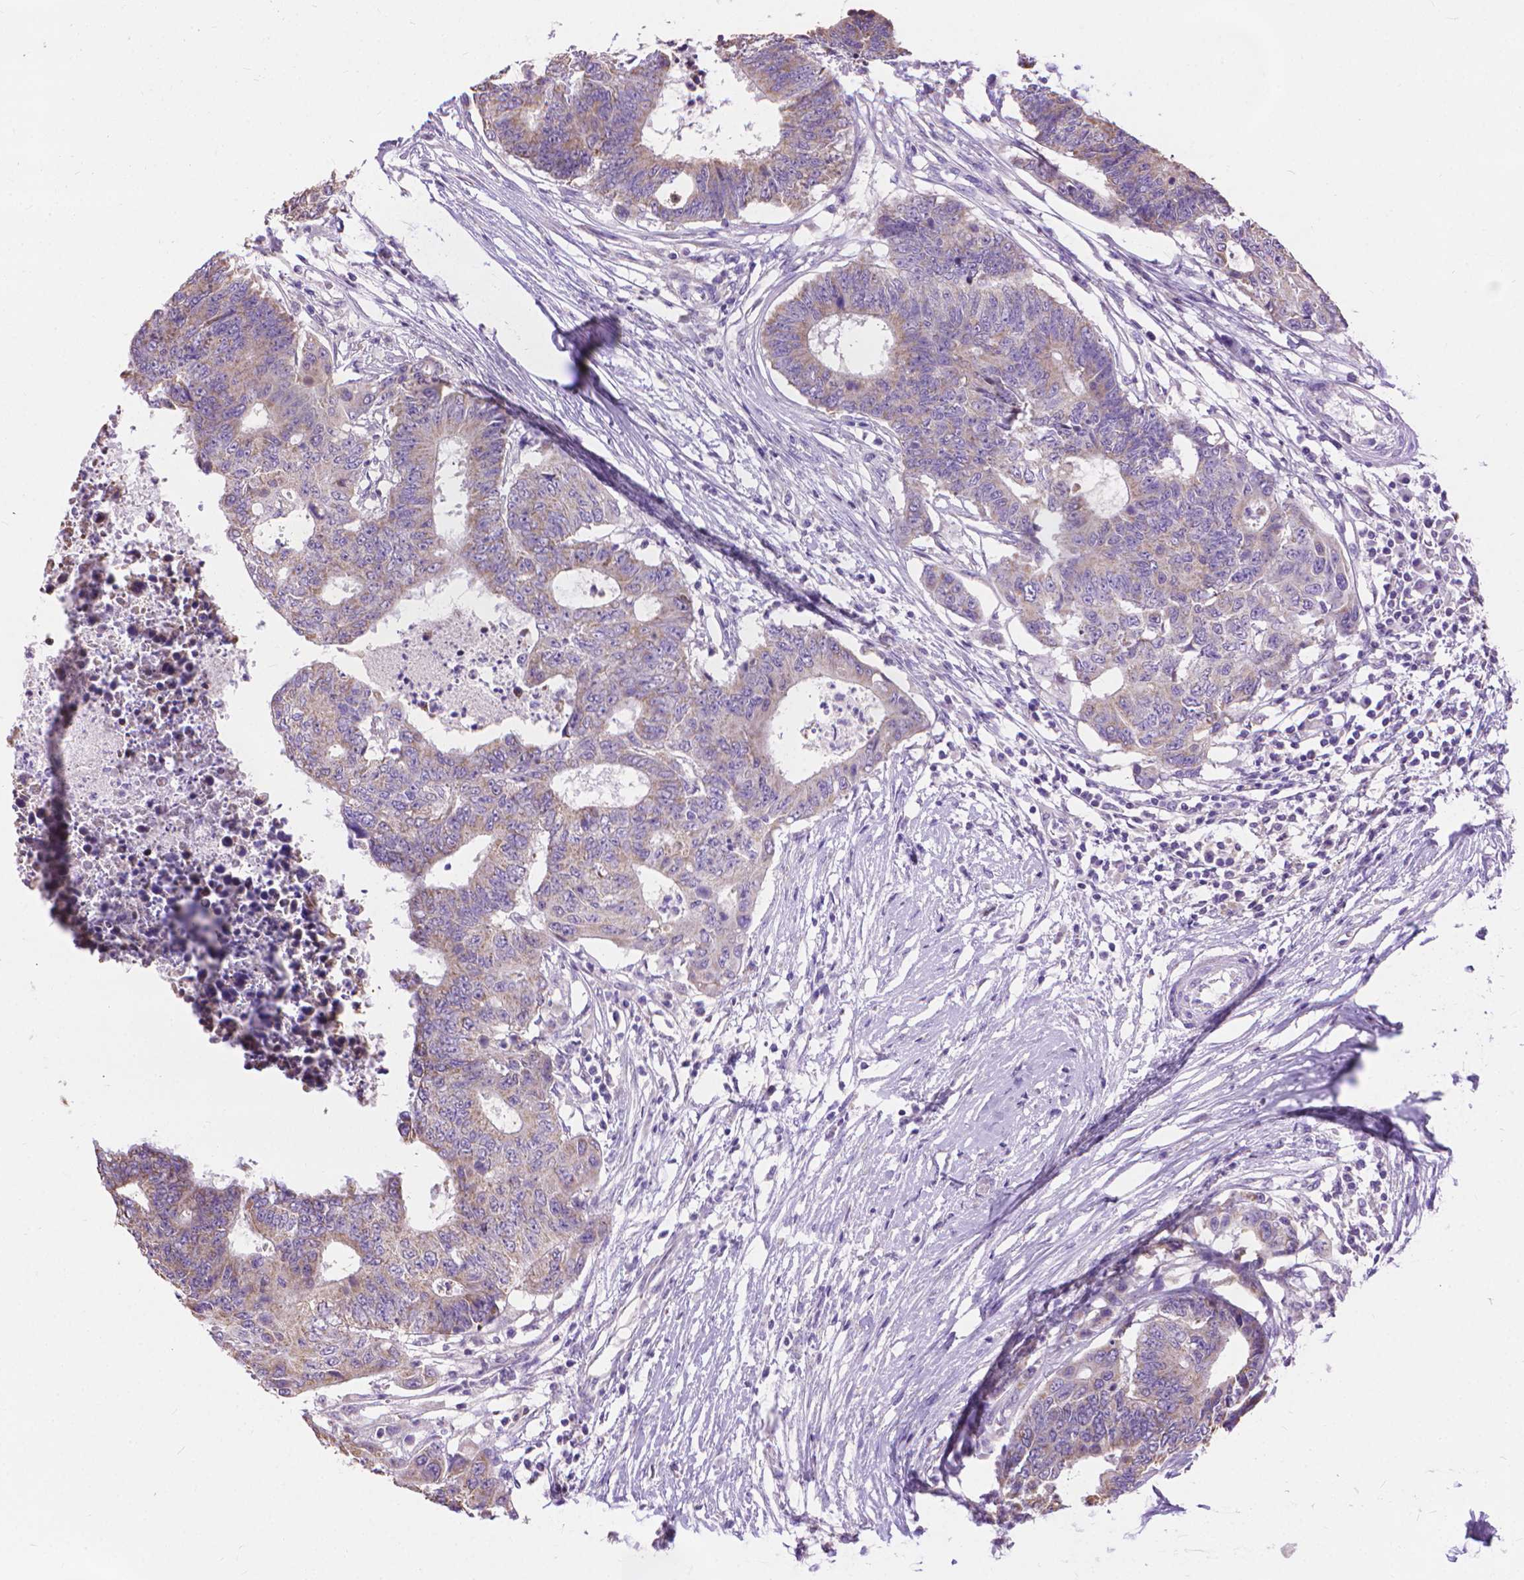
{"staining": {"intensity": "weak", "quantity": "25%-75%", "location": "cytoplasmic/membranous"}, "tissue": "colorectal cancer", "cell_type": "Tumor cells", "image_type": "cancer", "snomed": [{"axis": "morphology", "description": "Adenocarcinoma, NOS"}, {"axis": "topography", "description": "Colon"}], "caption": "Adenocarcinoma (colorectal) stained for a protein (brown) reveals weak cytoplasmic/membranous positive expression in approximately 25%-75% of tumor cells.", "gene": "SYN1", "patient": {"sex": "female", "age": 48}}